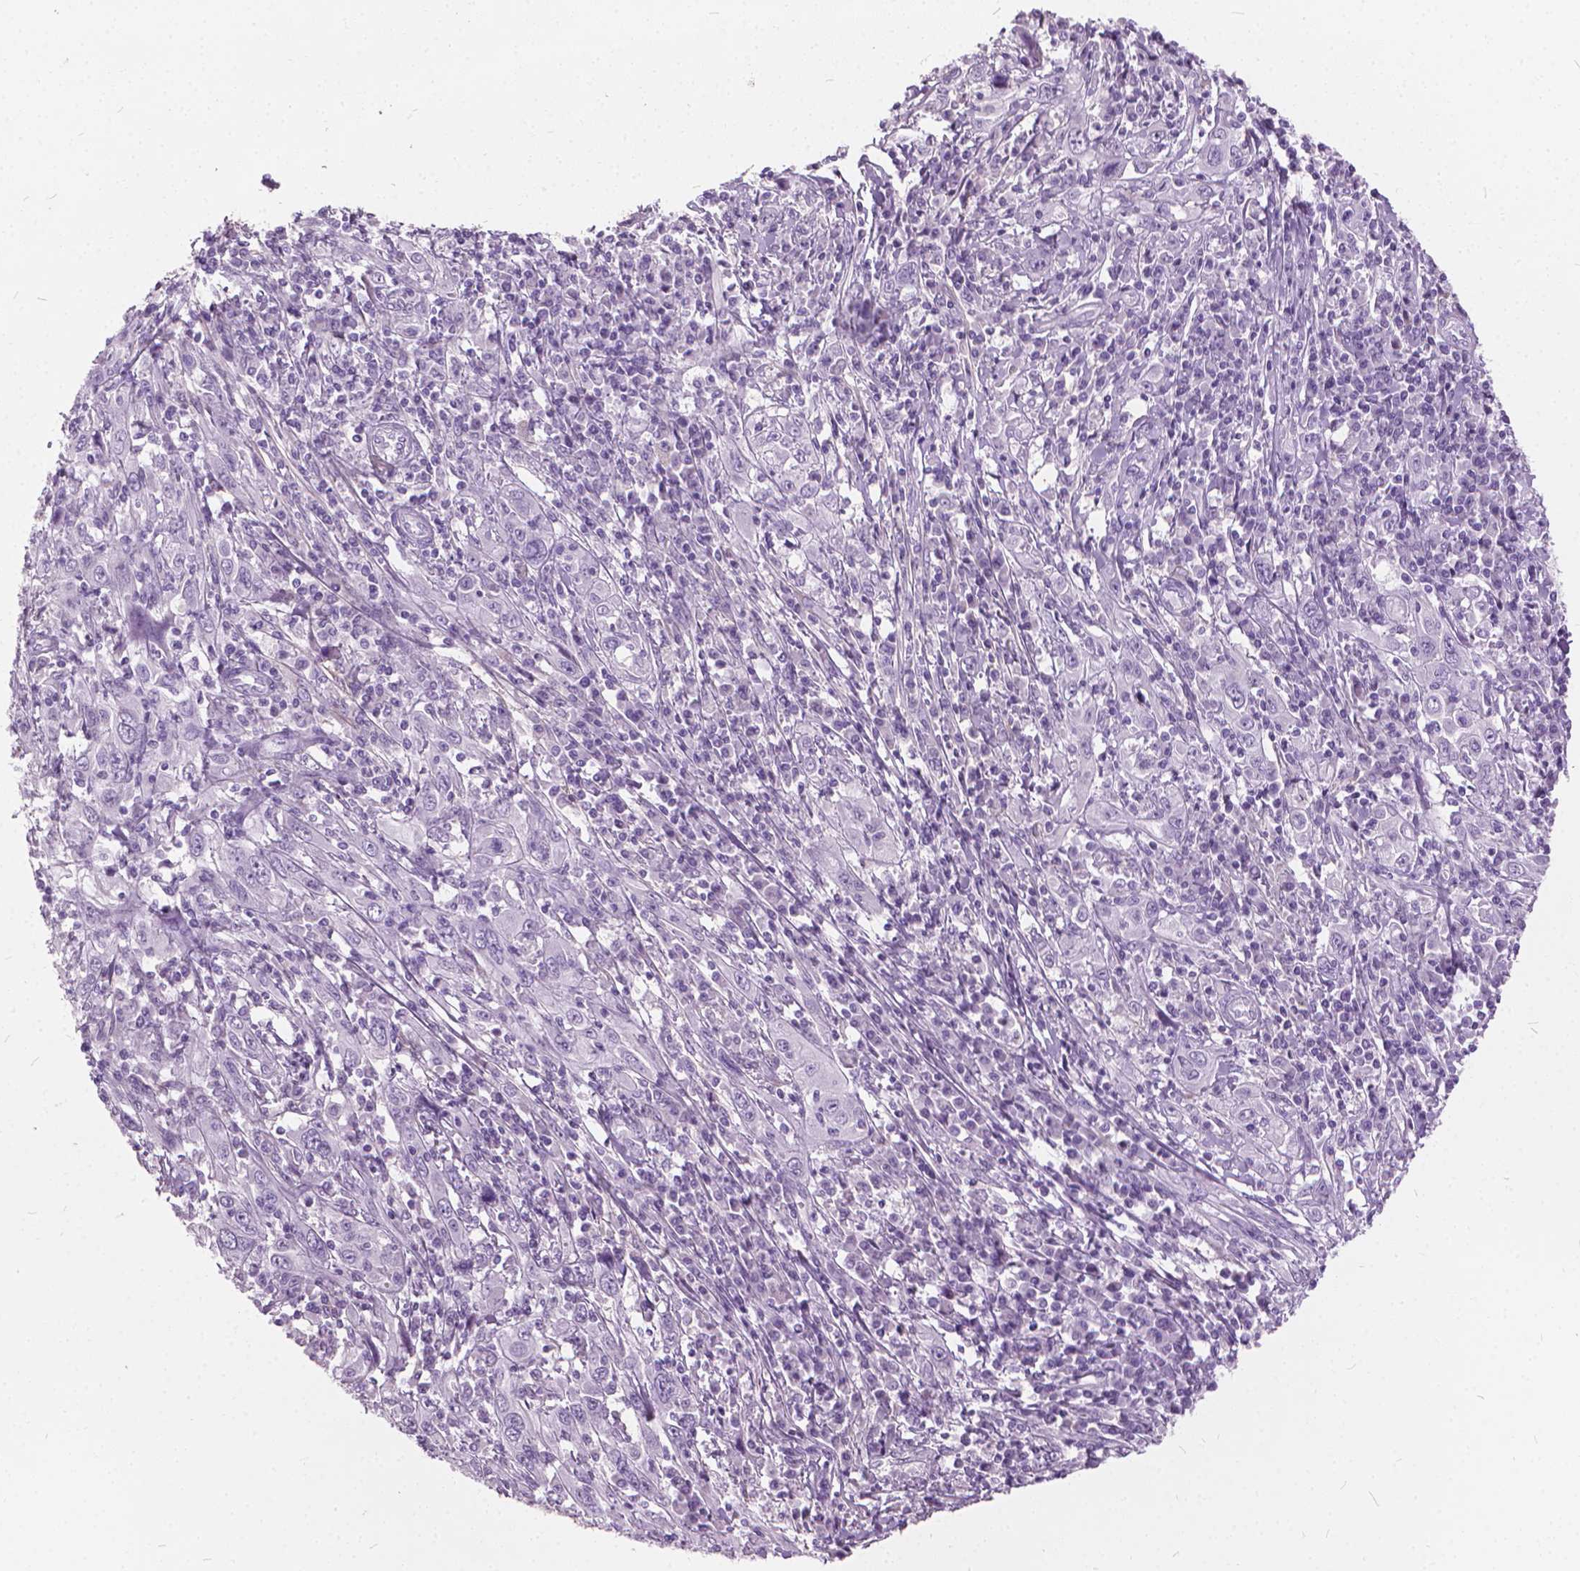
{"staining": {"intensity": "negative", "quantity": "none", "location": "none"}, "tissue": "cervical cancer", "cell_type": "Tumor cells", "image_type": "cancer", "snomed": [{"axis": "morphology", "description": "Squamous cell carcinoma, NOS"}, {"axis": "topography", "description": "Cervix"}], "caption": "High power microscopy image of an IHC photomicrograph of cervical cancer, revealing no significant expression in tumor cells.", "gene": "DNM1", "patient": {"sex": "female", "age": 46}}